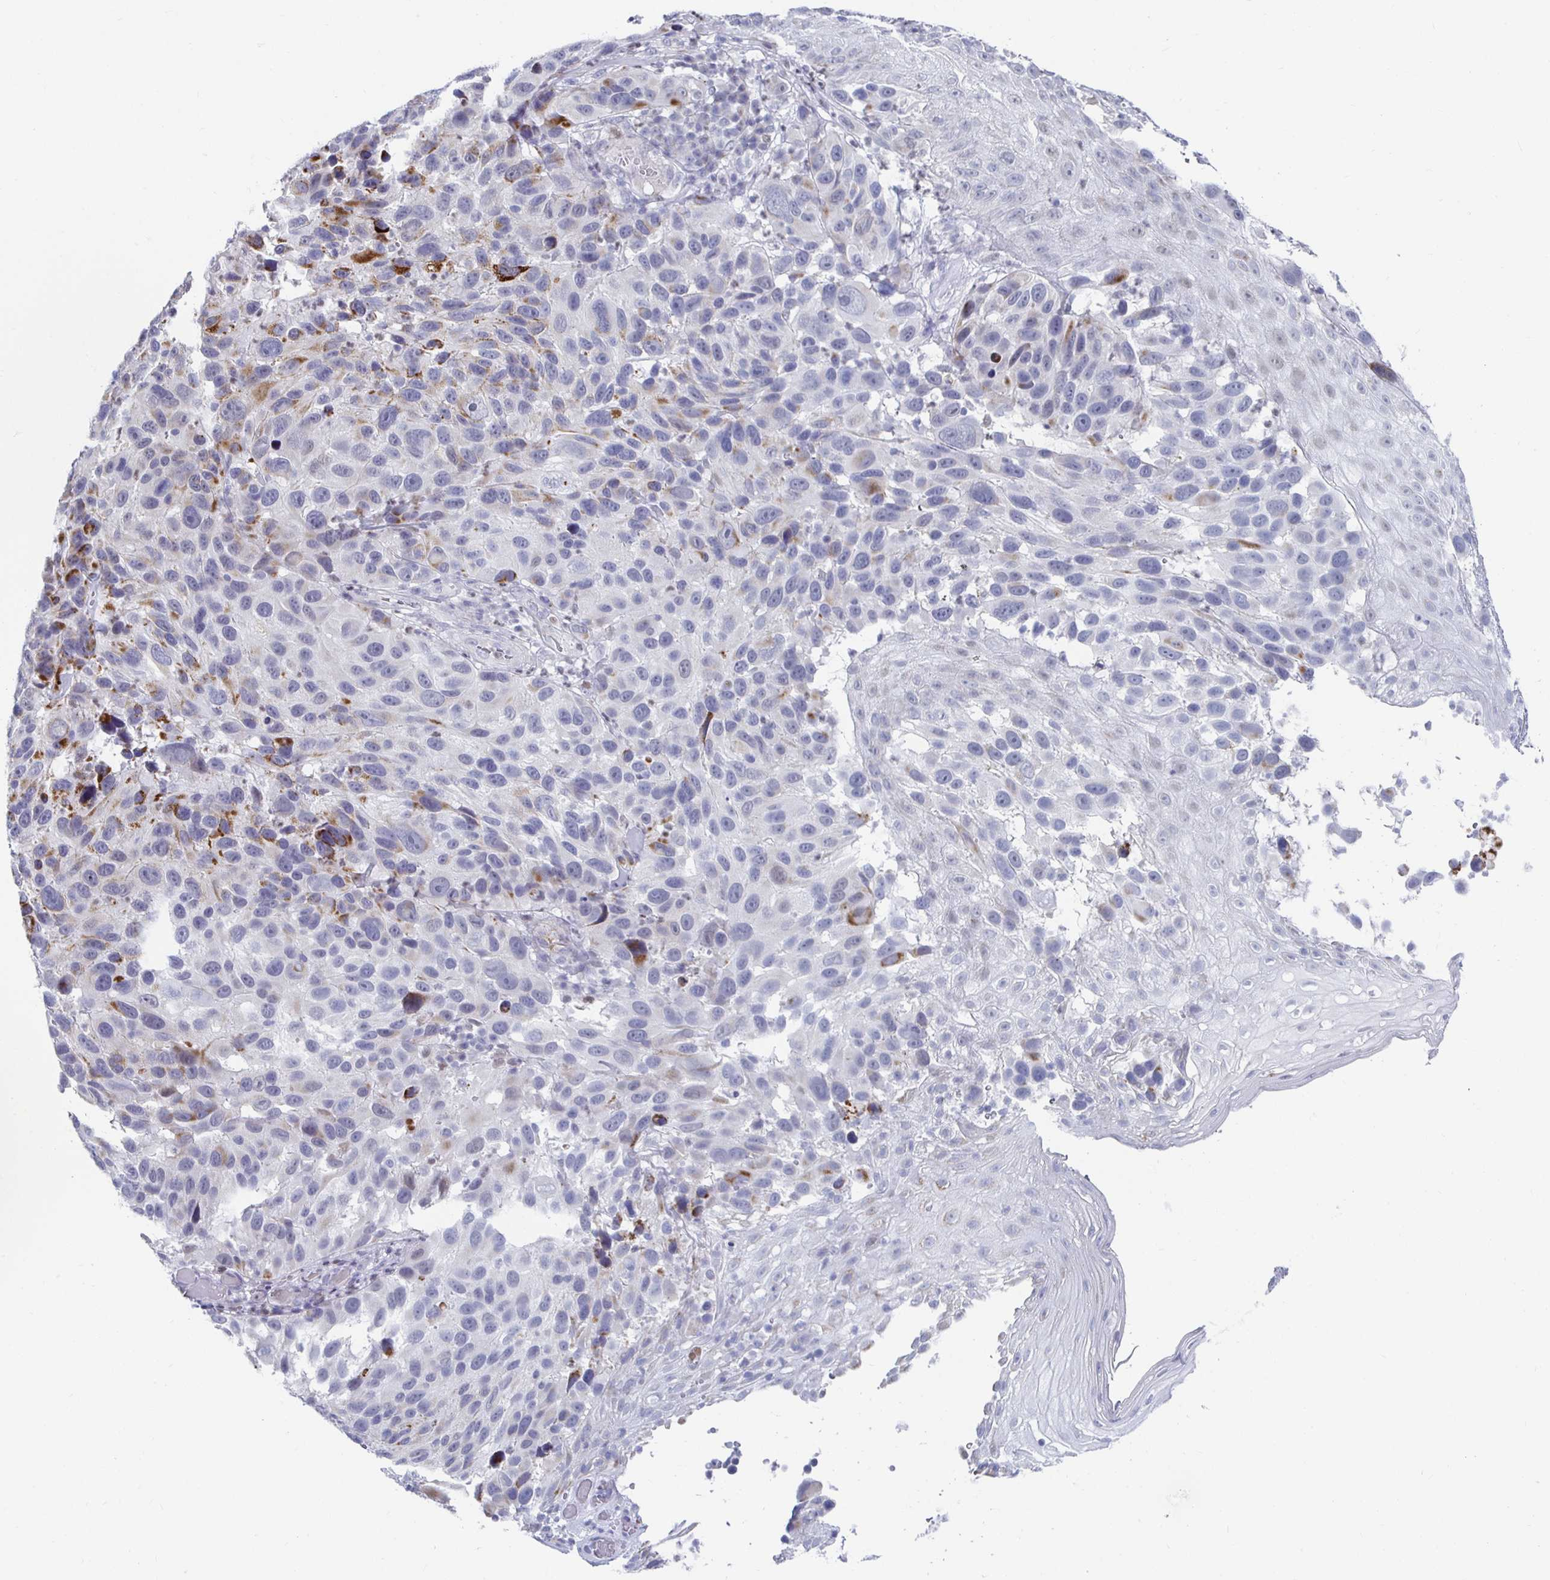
{"staining": {"intensity": "moderate", "quantity": "<25%", "location": "cytoplasmic/membranous"}, "tissue": "melanoma", "cell_type": "Tumor cells", "image_type": "cancer", "snomed": [{"axis": "morphology", "description": "Malignant melanoma, NOS"}, {"axis": "topography", "description": "Skin"}], "caption": "Malignant melanoma stained with DAB IHC exhibits low levels of moderate cytoplasmic/membranous staining in approximately <25% of tumor cells.", "gene": "NOCT", "patient": {"sex": "male", "age": 53}}